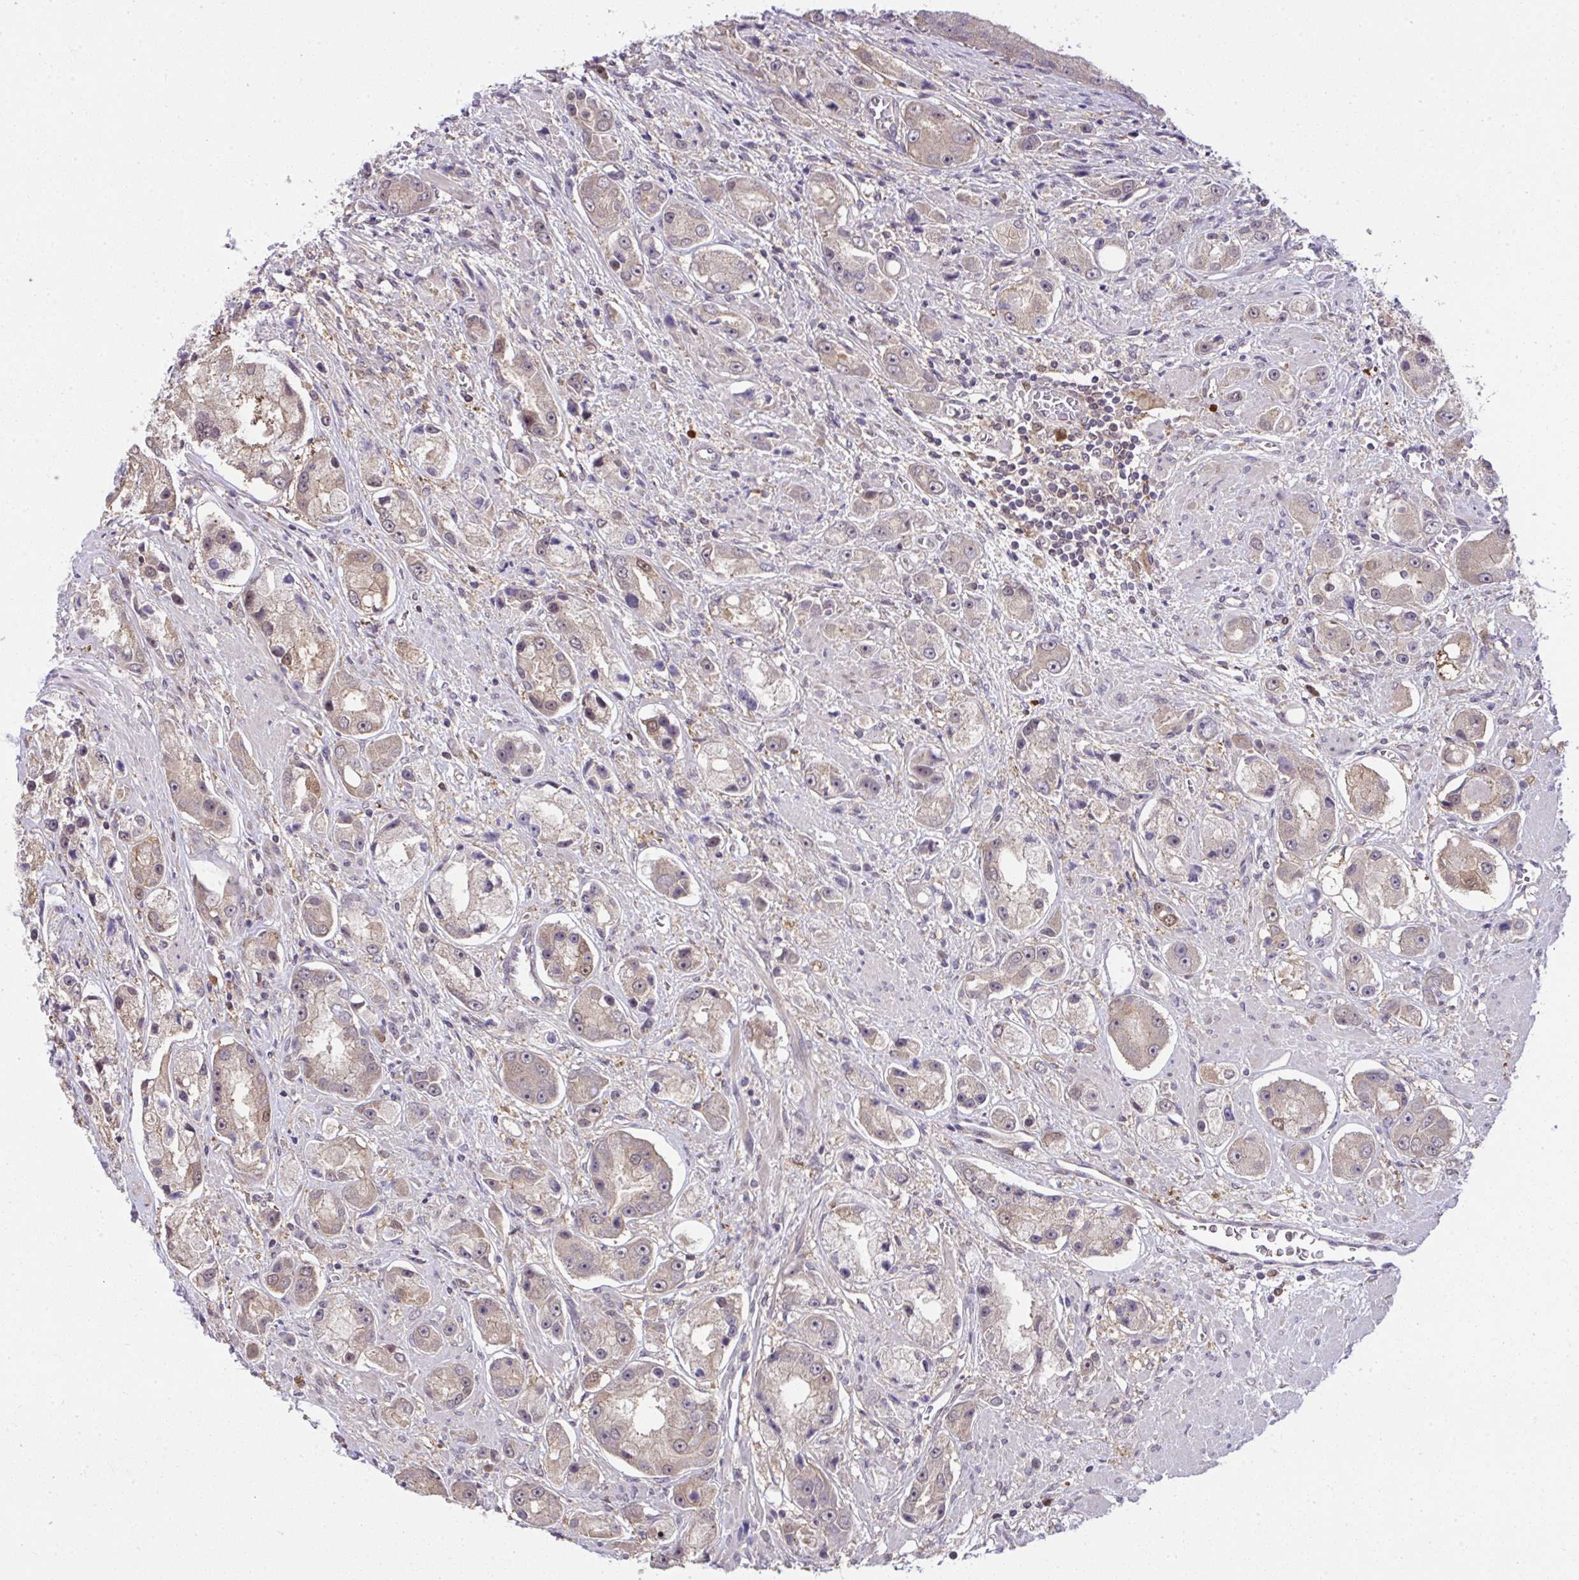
{"staining": {"intensity": "weak", "quantity": ">75%", "location": "cytoplasmic/membranous"}, "tissue": "prostate cancer", "cell_type": "Tumor cells", "image_type": "cancer", "snomed": [{"axis": "morphology", "description": "Adenocarcinoma, High grade"}, {"axis": "topography", "description": "Prostate"}], "caption": "Brown immunohistochemical staining in prostate cancer (adenocarcinoma (high-grade)) exhibits weak cytoplasmic/membranous staining in about >75% of tumor cells. (DAB IHC with brightfield microscopy, high magnification).", "gene": "RDH14", "patient": {"sex": "male", "age": 67}}